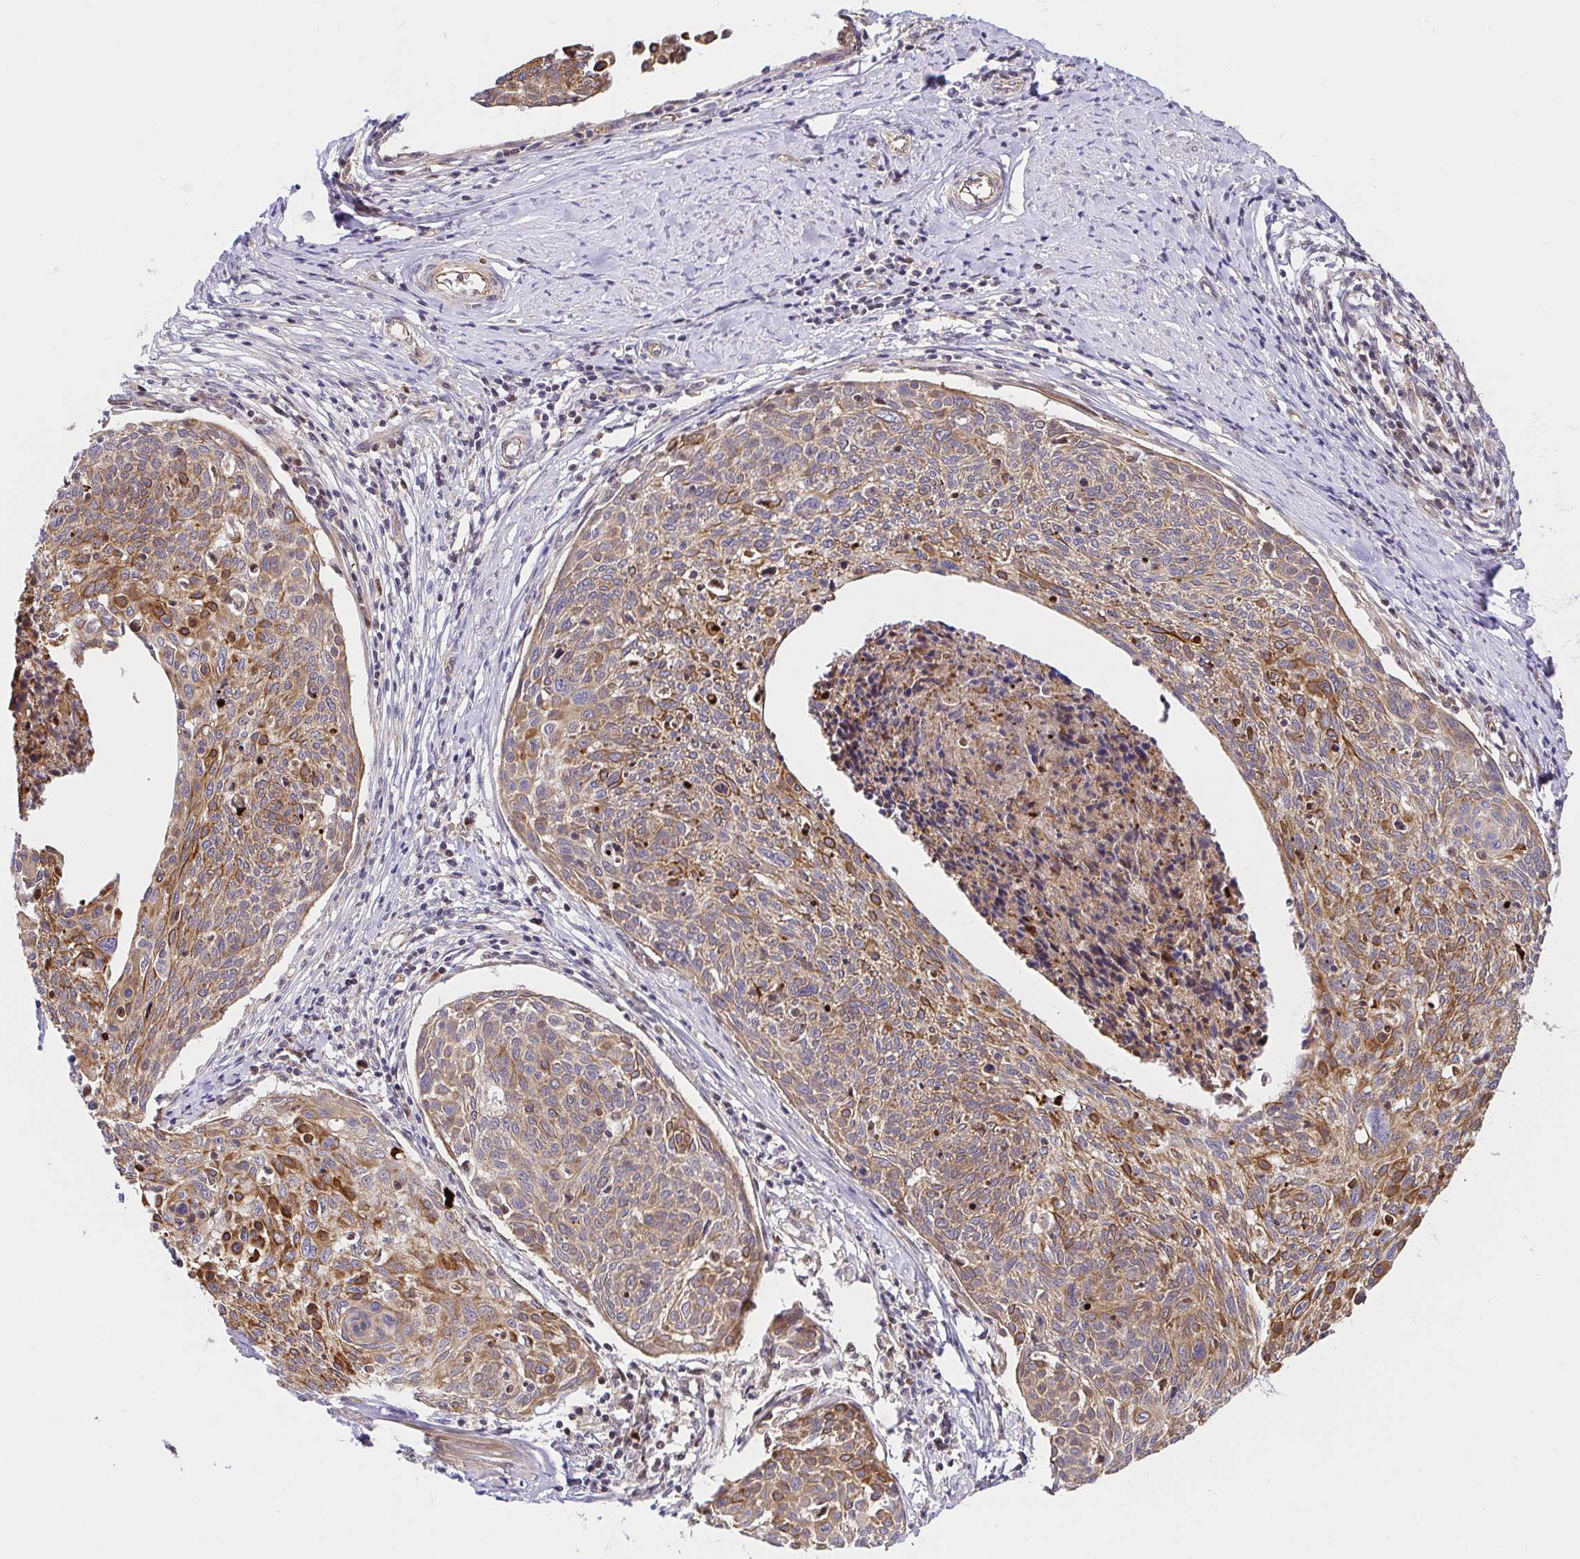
{"staining": {"intensity": "moderate", "quantity": ">75%", "location": "cytoplasmic/membranous"}, "tissue": "cervical cancer", "cell_type": "Tumor cells", "image_type": "cancer", "snomed": [{"axis": "morphology", "description": "Squamous cell carcinoma, NOS"}, {"axis": "topography", "description": "Cervix"}], "caption": "Moderate cytoplasmic/membranous positivity is seen in approximately >75% of tumor cells in cervical squamous cell carcinoma. The protein is shown in brown color, while the nuclei are stained blue.", "gene": "TRIM55", "patient": {"sex": "female", "age": 49}}